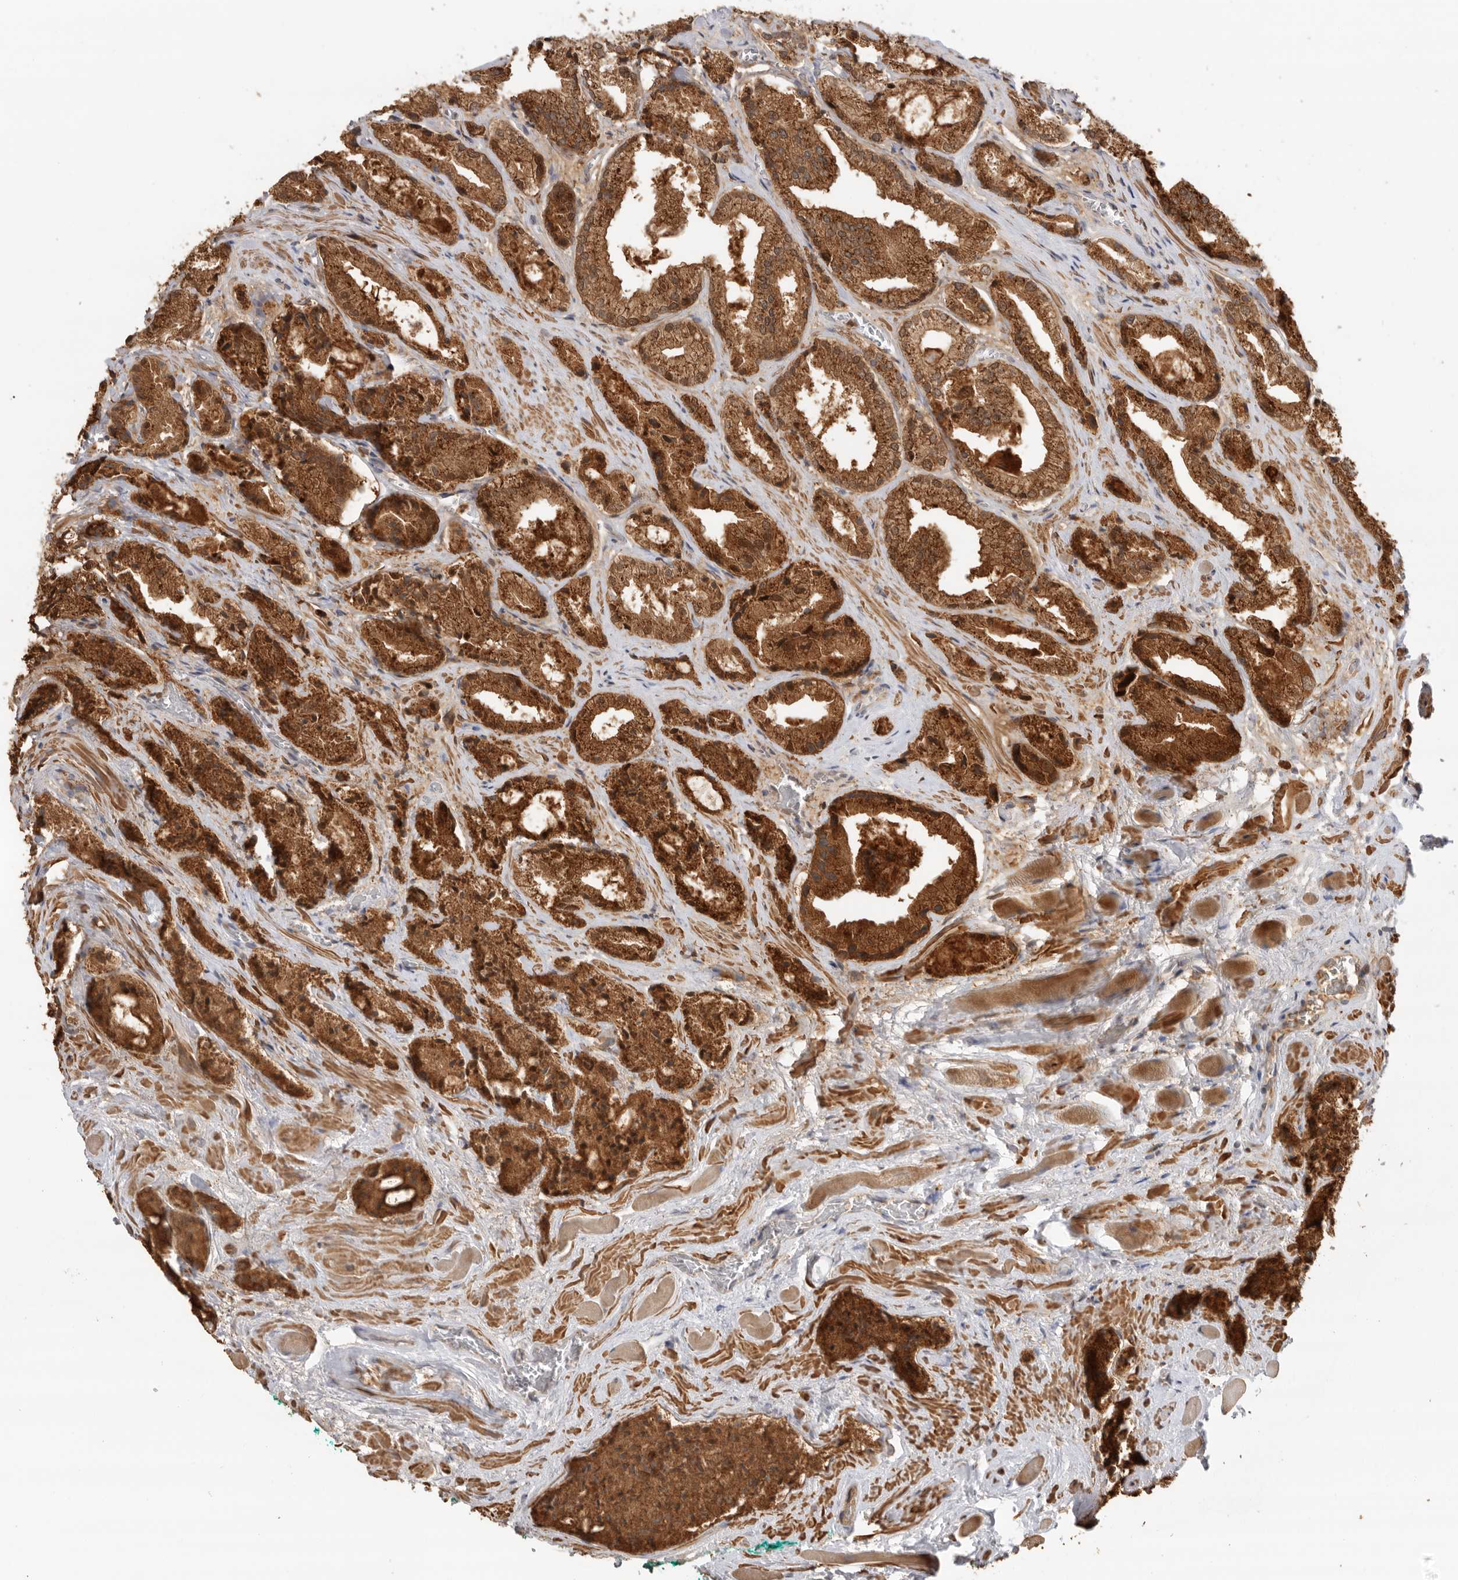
{"staining": {"intensity": "strong", "quantity": ">75%", "location": "cytoplasmic/membranous"}, "tissue": "prostate cancer", "cell_type": "Tumor cells", "image_type": "cancer", "snomed": [{"axis": "morphology", "description": "Adenocarcinoma, Low grade"}, {"axis": "topography", "description": "Prostate"}], "caption": "Strong cytoplasmic/membranous staining is seen in about >75% of tumor cells in low-grade adenocarcinoma (prostate). (DAB (3,3'-diaminobenzidine) IHC, brown staining for protein, blue staining for nuclei).", "gene": "GNE", "patient": {"sex": "male", "age": 62}}